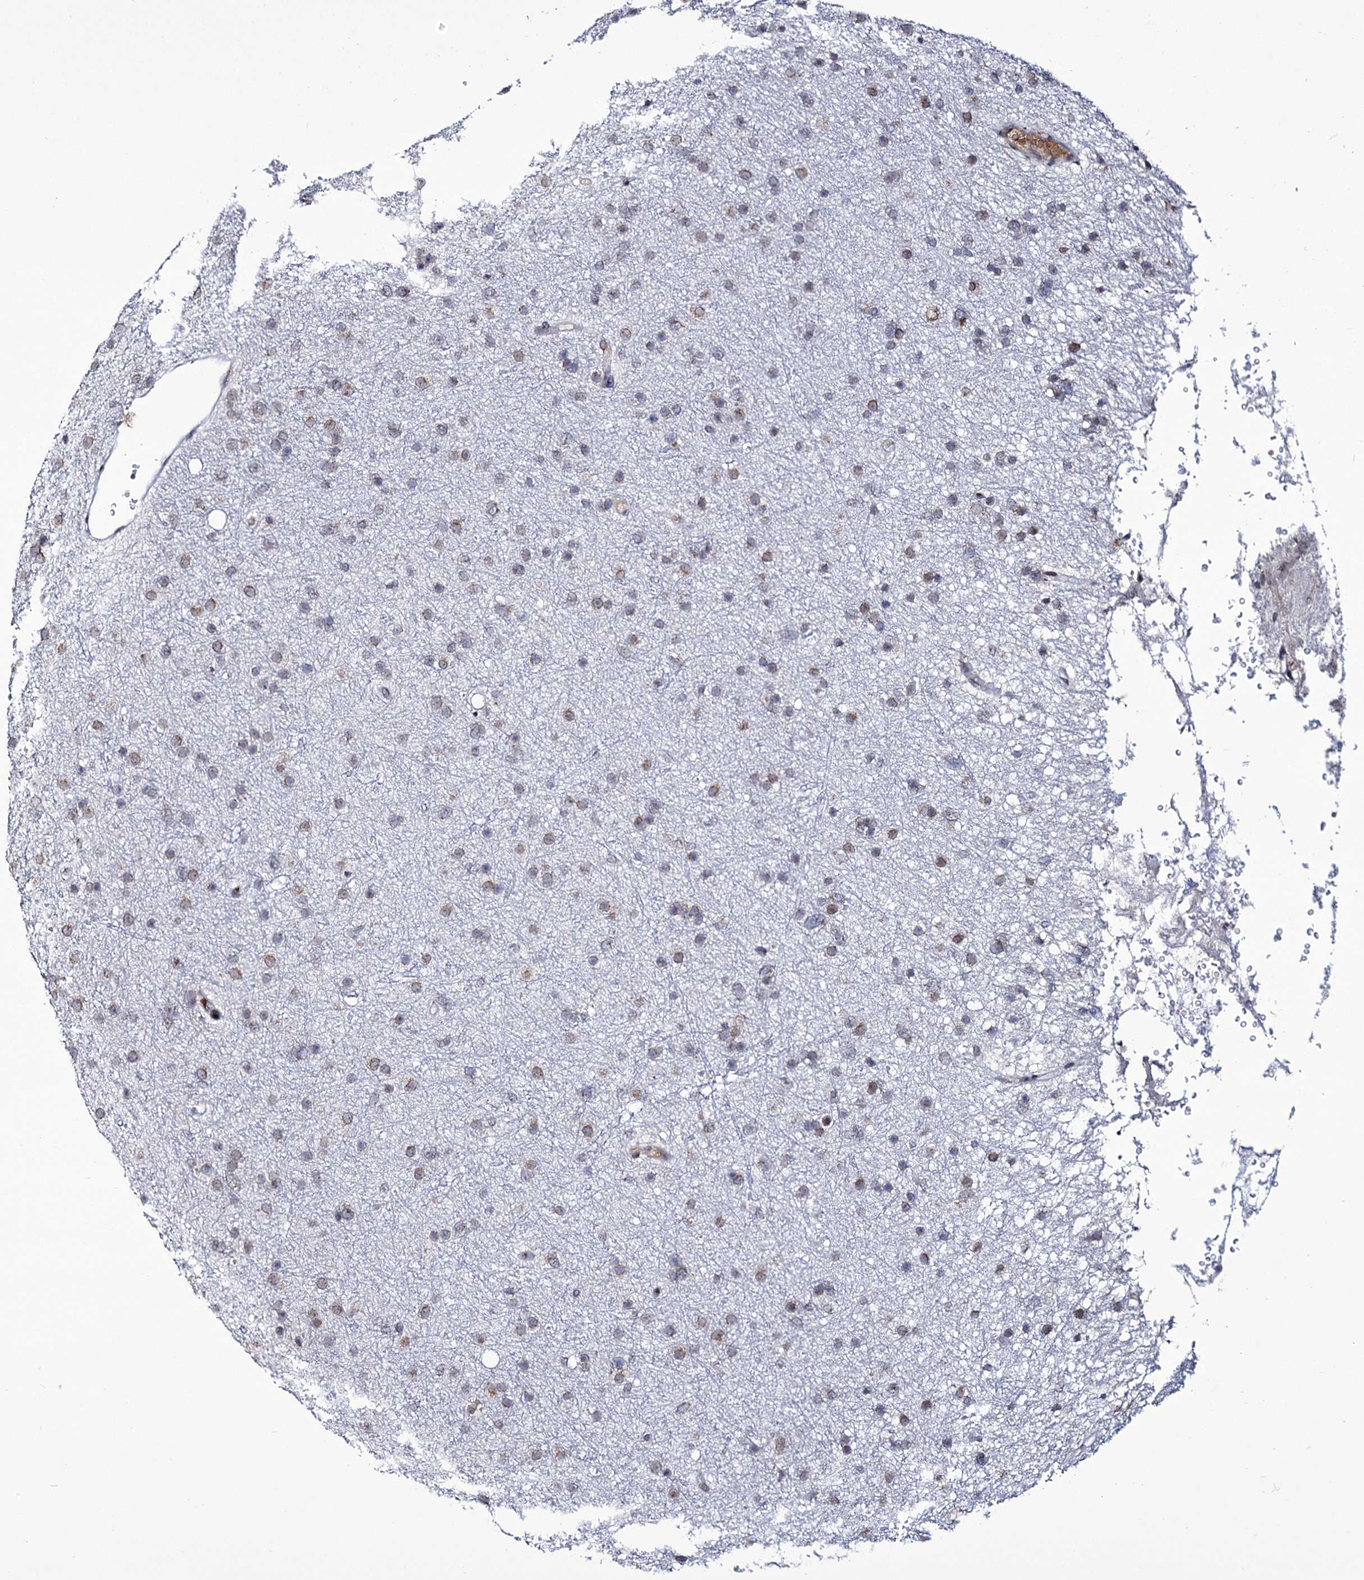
{"staining": {"intensity": "moderate", "quantity": "25%-75%", "location": "cytoplasmic/membranous,nuclear"}, "tissue": "glioma", "cell_type": "Tumor cells", "image_type": "cancer", "snomed": [{"axis": "morphology", "description": "Glioma, malignant, Low grade"}, {"axis": "topography", "description": "Cerebral cortex"}], "caption": "Glioma stained with a protein marker reveals moderate staining in tumor cells.", "gene": "ZC3H12C", "patient": {"sex": "female", "age": 39}}